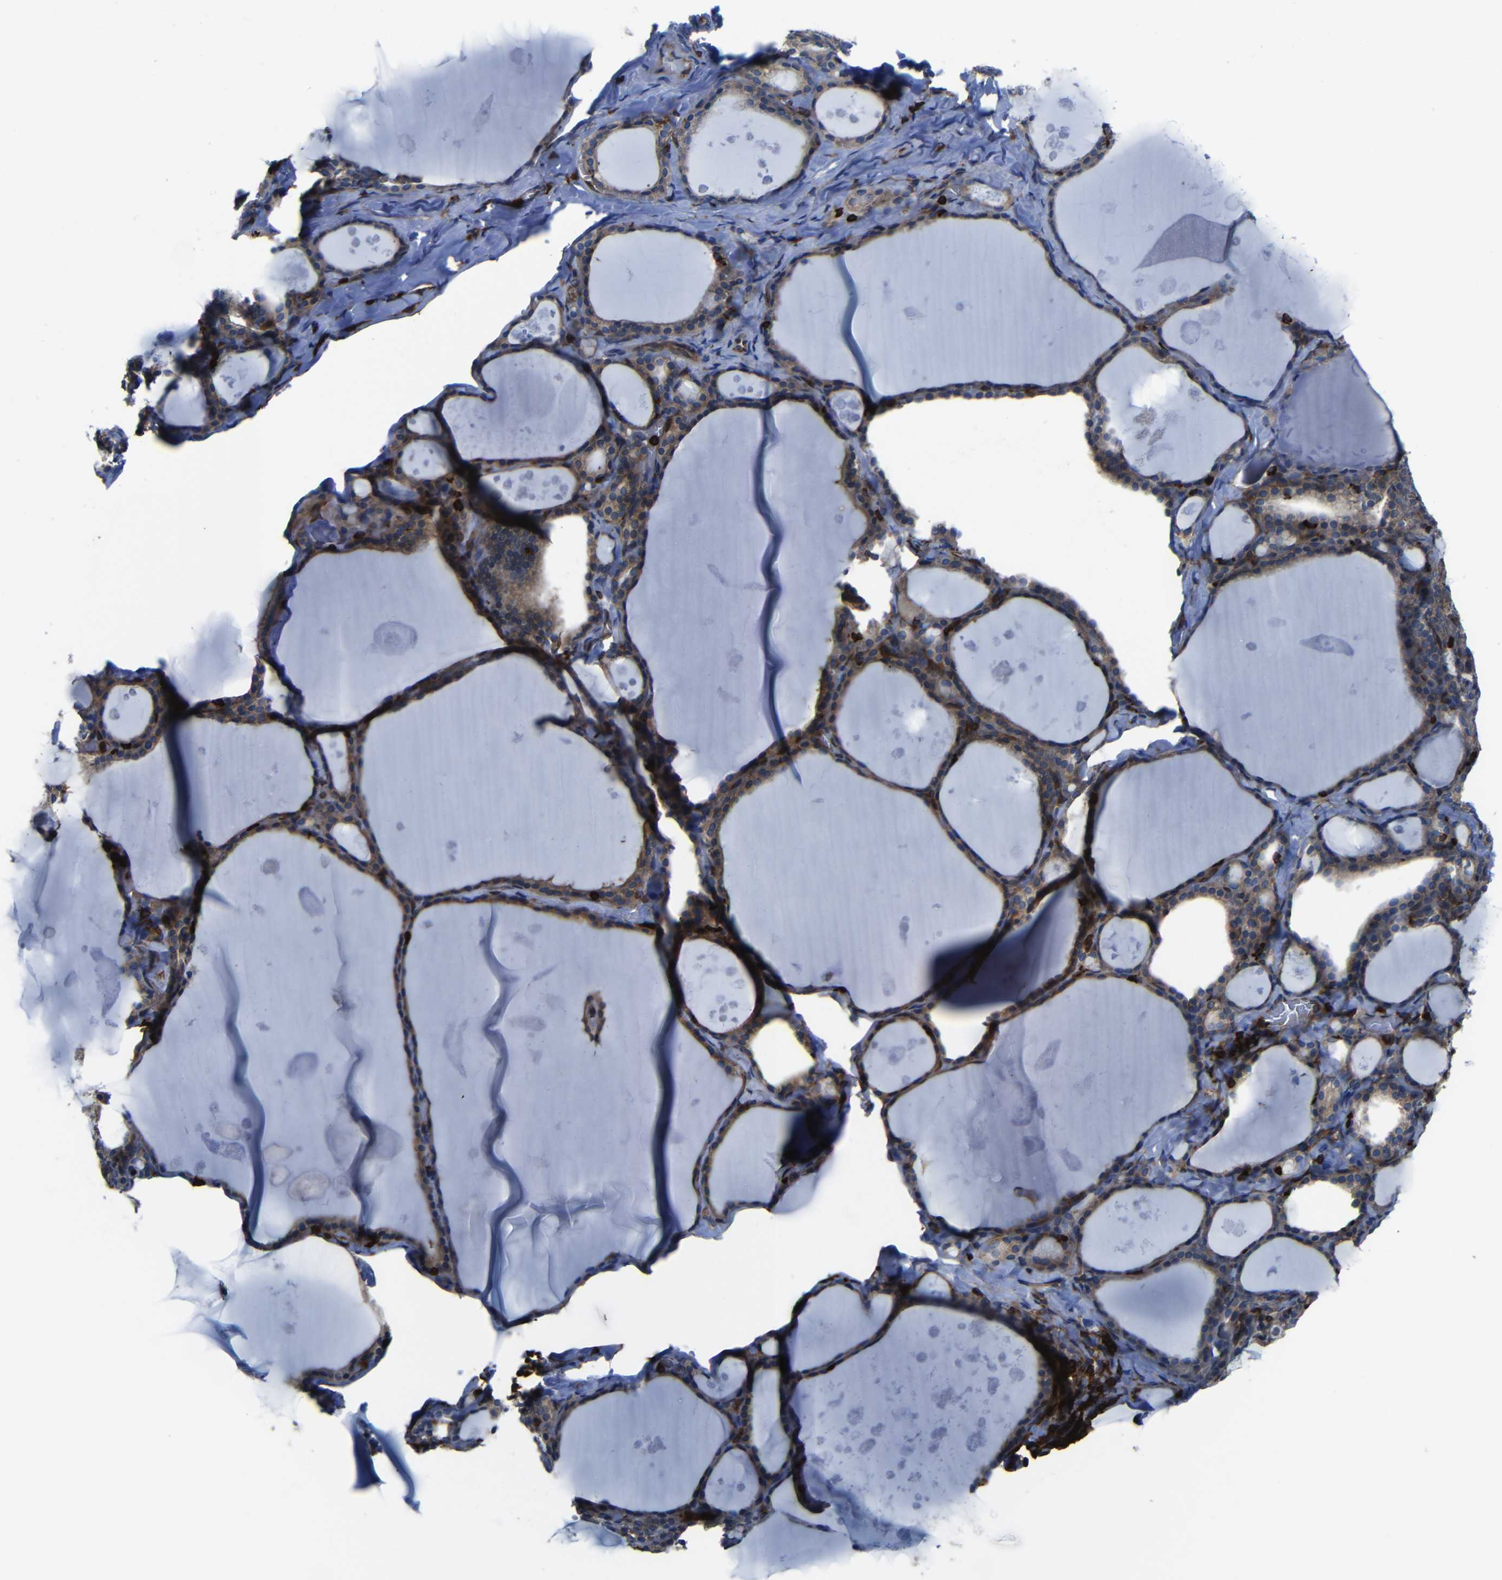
{"staining": {"intensity": "moderate", "quantity": ">75%", "location": "cytoplasmic/membranous"}, "tissue": "thyroid gland", "cell_type": "Glandular cells", "image_type": "normal", "snomed": [{"axis": "morphology", "description": "Normal tissue, NOS"}, {"axis": "topography", "description": "Thyroid gland"}], "caption": "Brown immunohistochemical staining in normal human thyroid gland reveals moderate cytoplasmic/membranous expression in about >75% of glandular cells.", "gene": "ARHGEF1", "patient": {"sex": "male", "age": 56}}